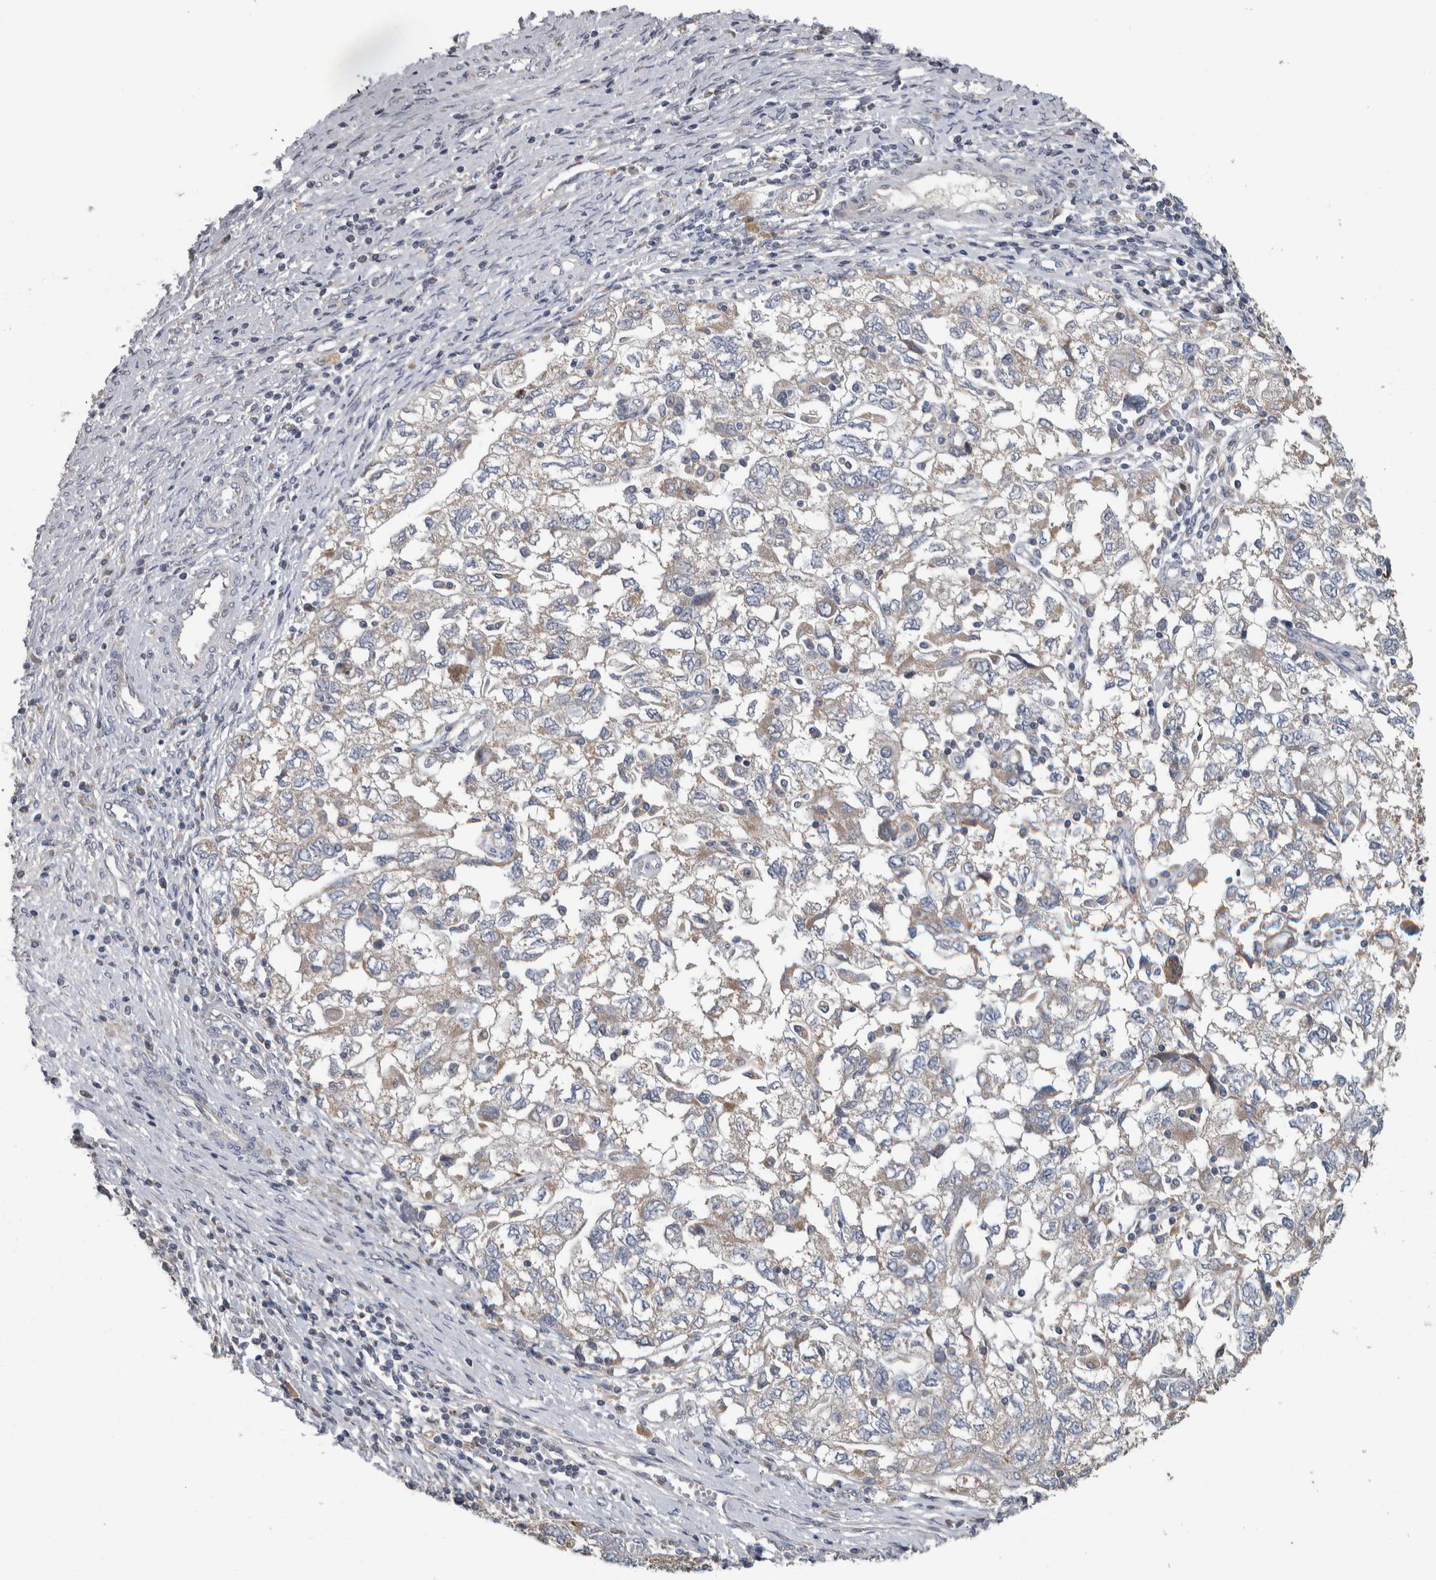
{"staining": {"intensity": "weak", "quantity": "25%-75%", "location": "cytoplasmic/membranous"}, "tissue": "ovarian cancer", "cell_type": "Tumor cells", "image_type": "cancer", "snomed": [{"axis": "morphology", "description": "Carcinoma, NOS"}, {"axis": "morphology", "description": "Cystadenocarcinoma, serous, NOS"}, {"axis": "topography", "description": "Ovary"}], "caption": "About 25%-75% of tumor cells in ovarian cancer (serous cystadenocarcinoma) reveal weak cytoplasmic/membranous protein staining as visualized by brown immunohistochemical staining.", "gene": "FAM83G", "patient": {"sex": "female", "age": 69}}